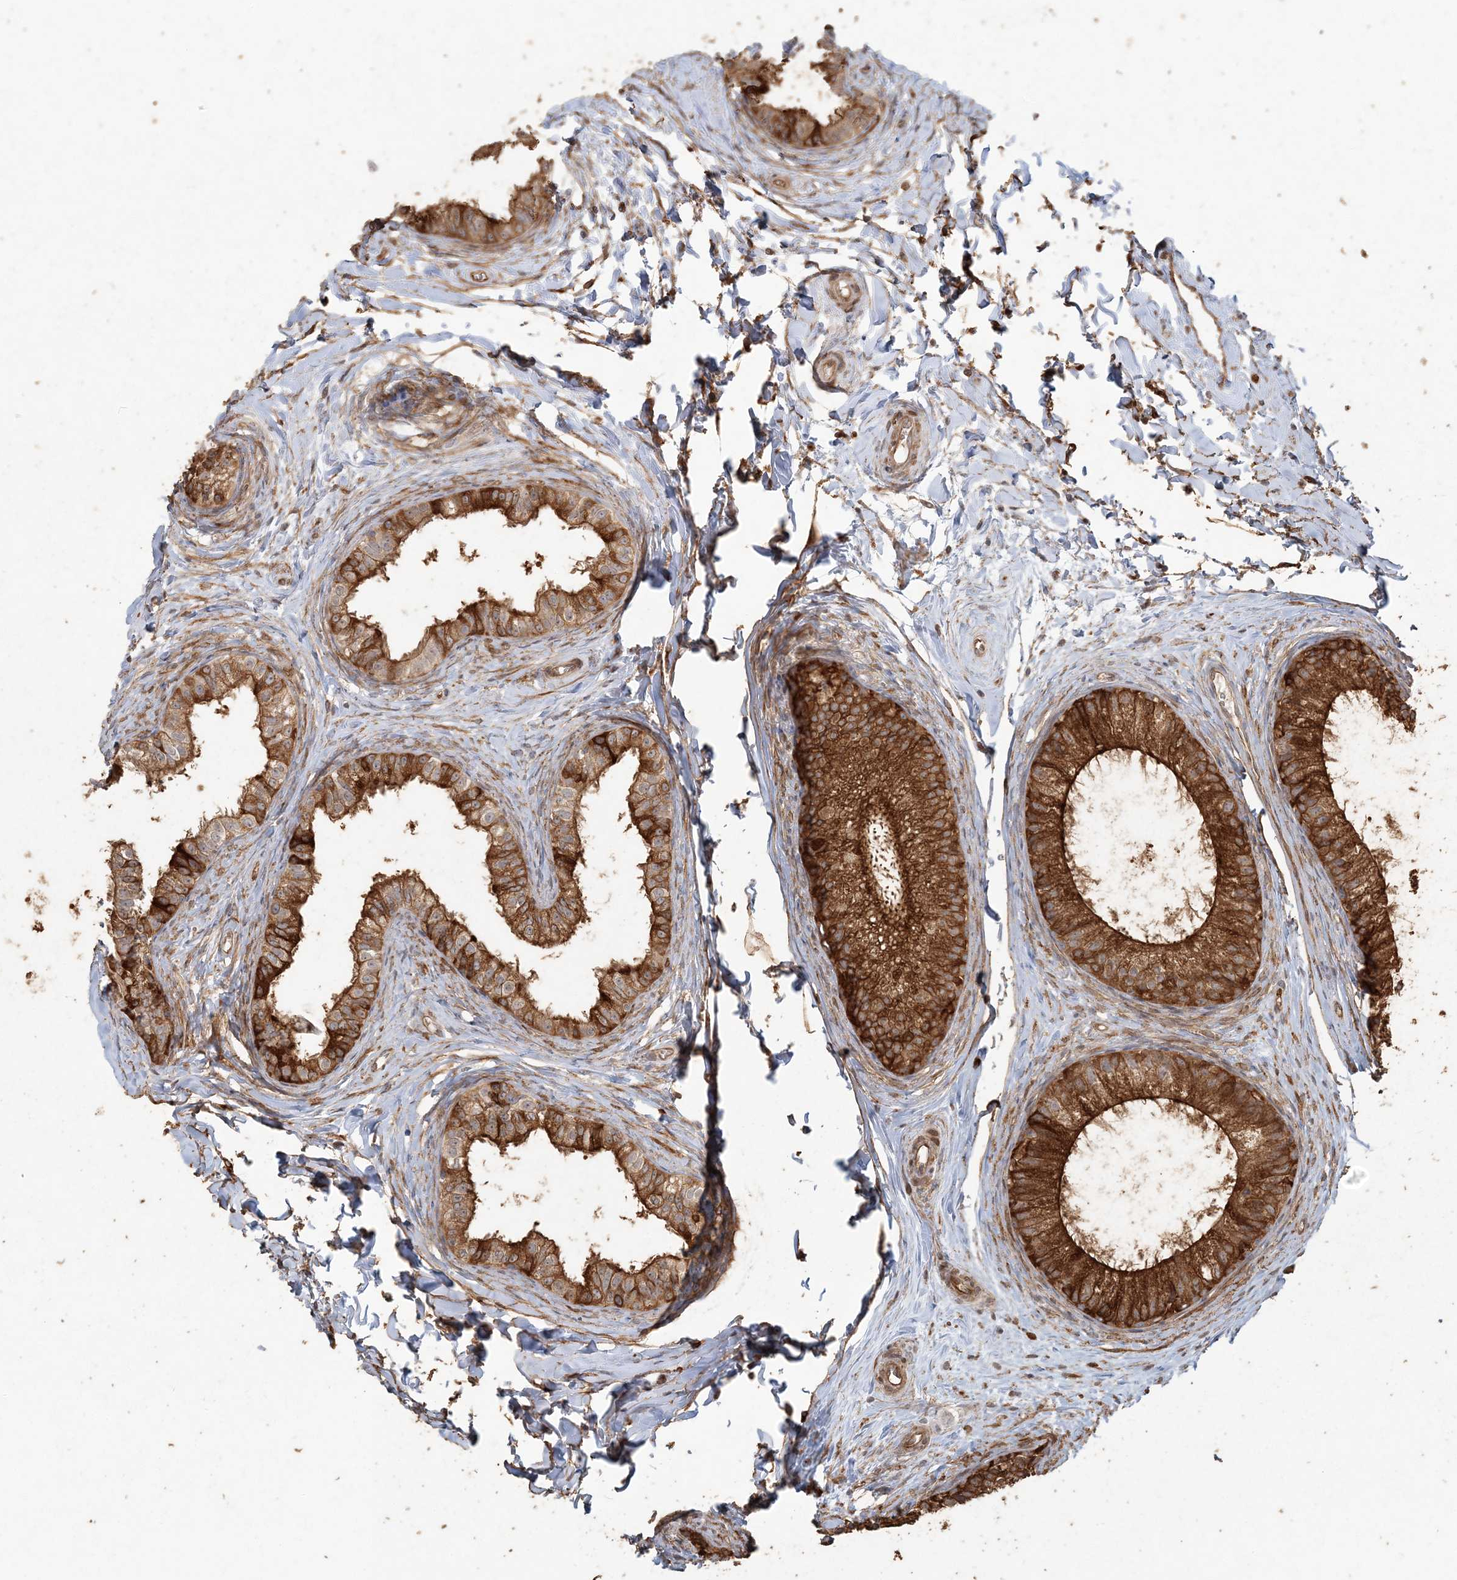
{"staining": {"intensity": "strong", "quantity": ">75%", "location": "cytoplasmic/membranous"}, "tissue": "epididymis", "cell_type": "Glandular cells", "image_type": "normal", "snomed": [{"axis": "morphology", "description": "Normal tissue, NOS"}, {"axis": "topography", "description": "Epididymis"}], "caption": "Protein positivity by immunohistochemistry reveals strong cytoplasmic/membranous staining in approximately >75% of glandular cells in benign epididymis.", "gene": "RNF145", "patient": {"sex": "male", "age": 34}}